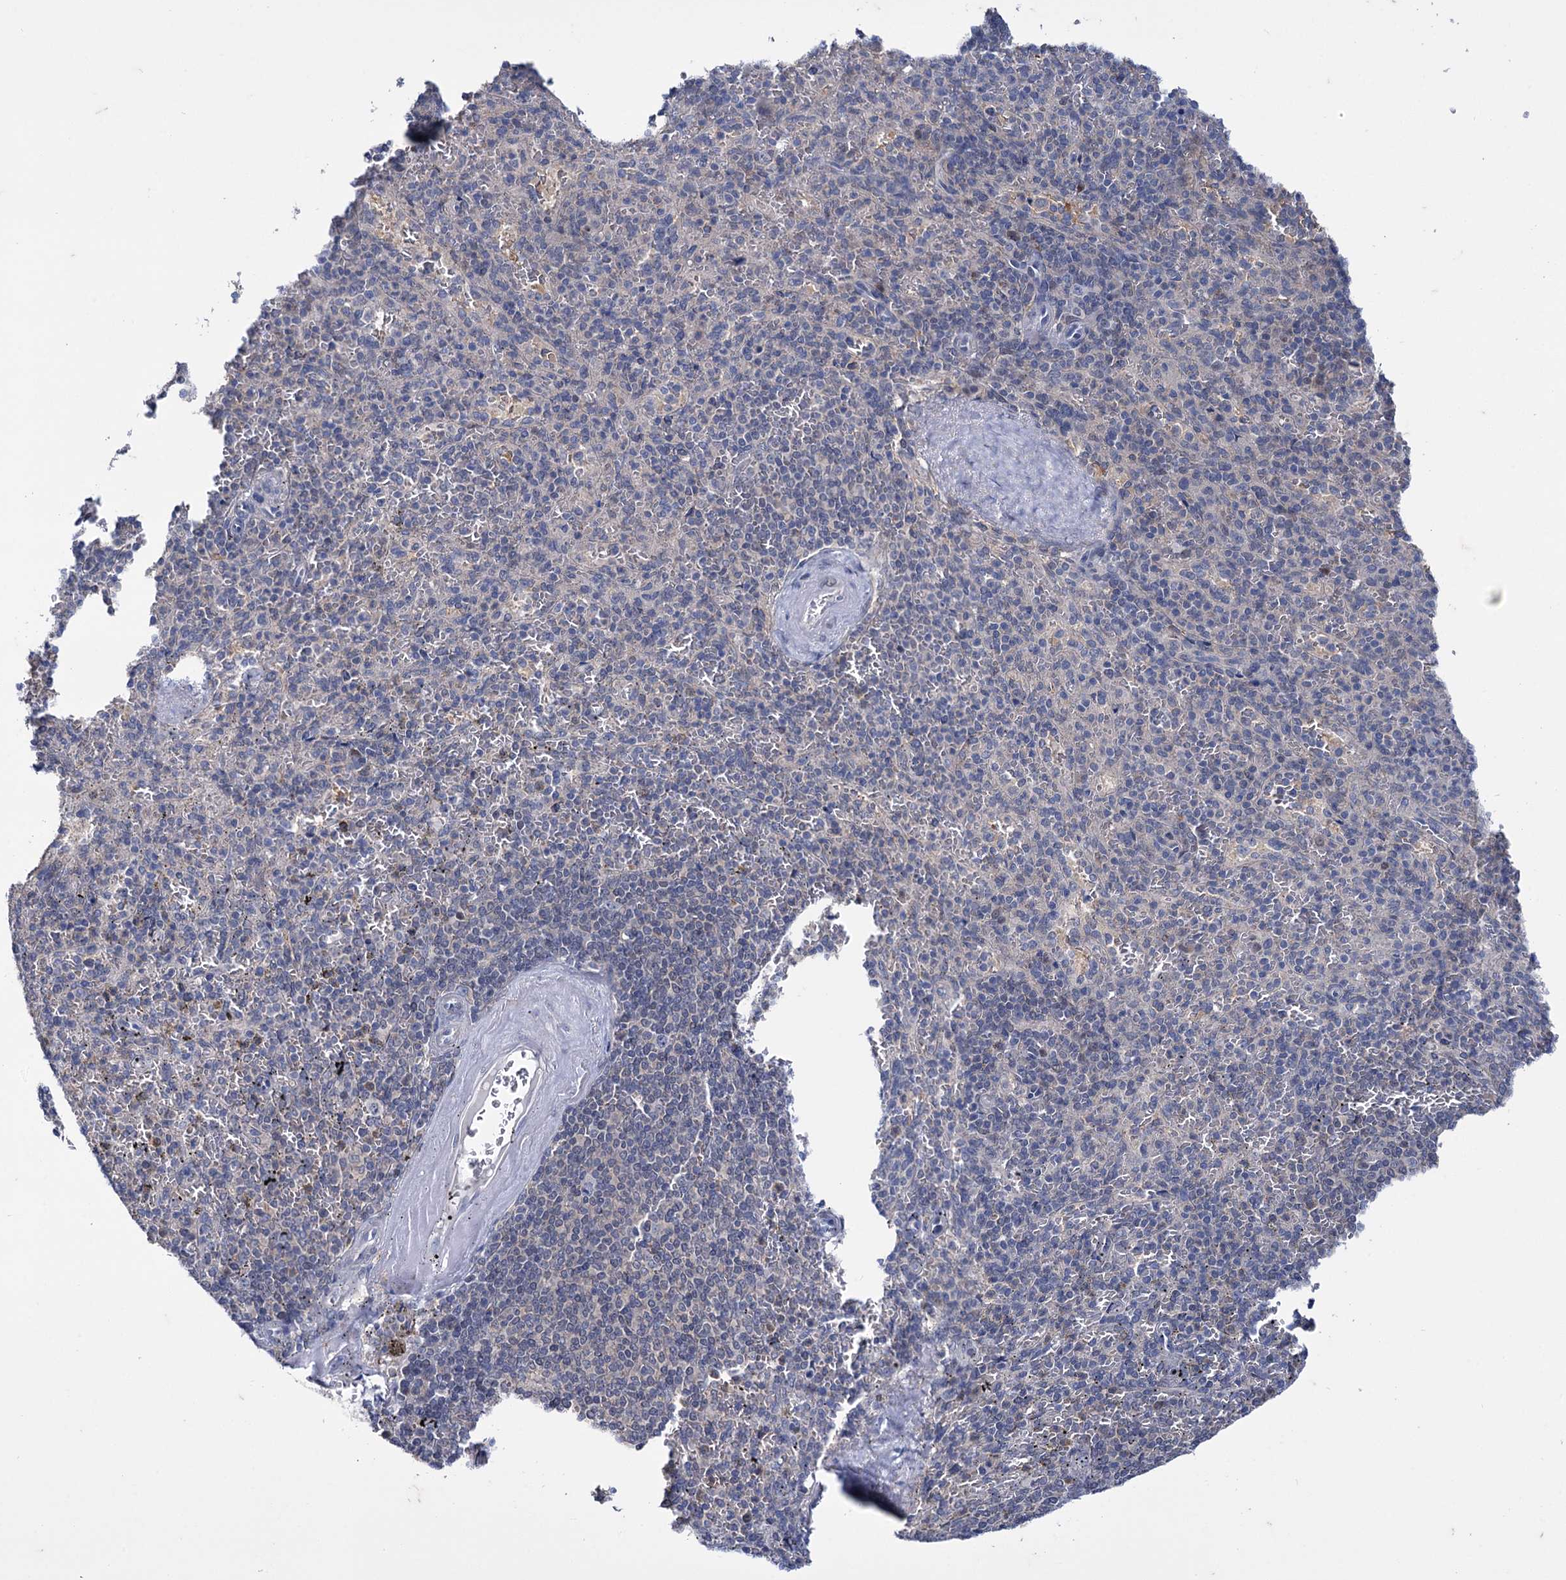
{"staining": {"intensity": "negative", "quantity": "none", "location": "none"}, "tissue": "spleen", "cell_type": "Cells in red pulp", "image_type": "normal", "snomed": [{"axis": "morphology", "description": "Normal tissue, NOS"}, {"axis": "topography", "description": "Spleen"}], "caption": "The micrograph demonstrates no significant expression in cells in red pulp of spleen.", "gene": "MID1IP1", "patient": {"sex": "male", "age": 82}}